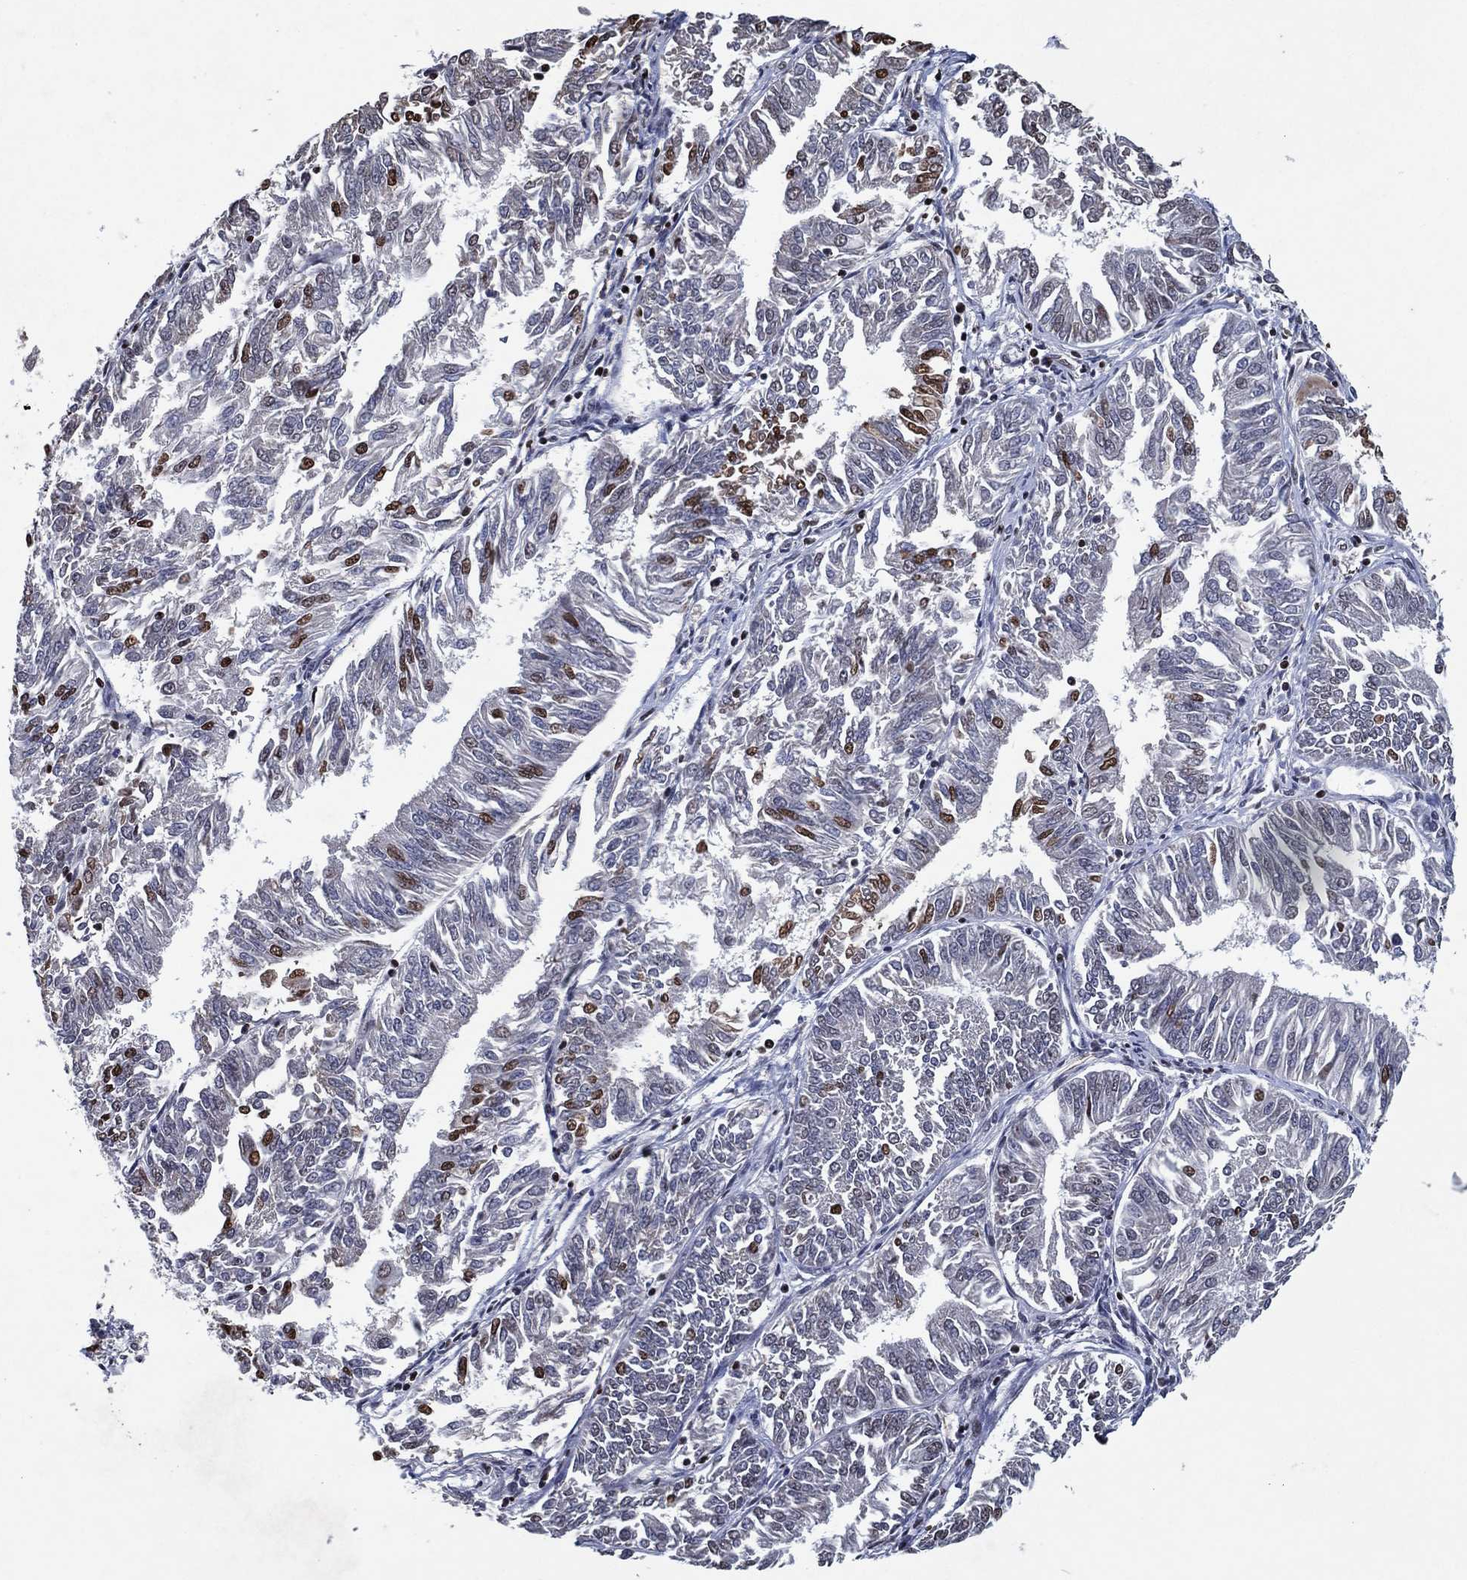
{"staining": {"intensity": "moderate", "quantity": "<25%", "location": "nuclear"}, "tissue": "endometrial cancer", "cell_type": "Tumor cells", "image_type": "cancer", "snomed": [{"axis": "morphology", "description": "Adenocarcinoma, NOS"}, {"axis": "topography", "description": "Endometrium"}], "caption": "The micrograph demonstrates immunohistochemical staining of adenocarcinoma (endometrial). There is moderate nuclear expression is identified in approximately <25% of tumor cells. The staining was performed using DAB (3,3'-diaminobenzidine), with brown indicating positive protein expression. Nuclei are stained blue with hematoxylin.", "gene": "ZBTB42", "patient": {"sex": "female", "age": 58}}